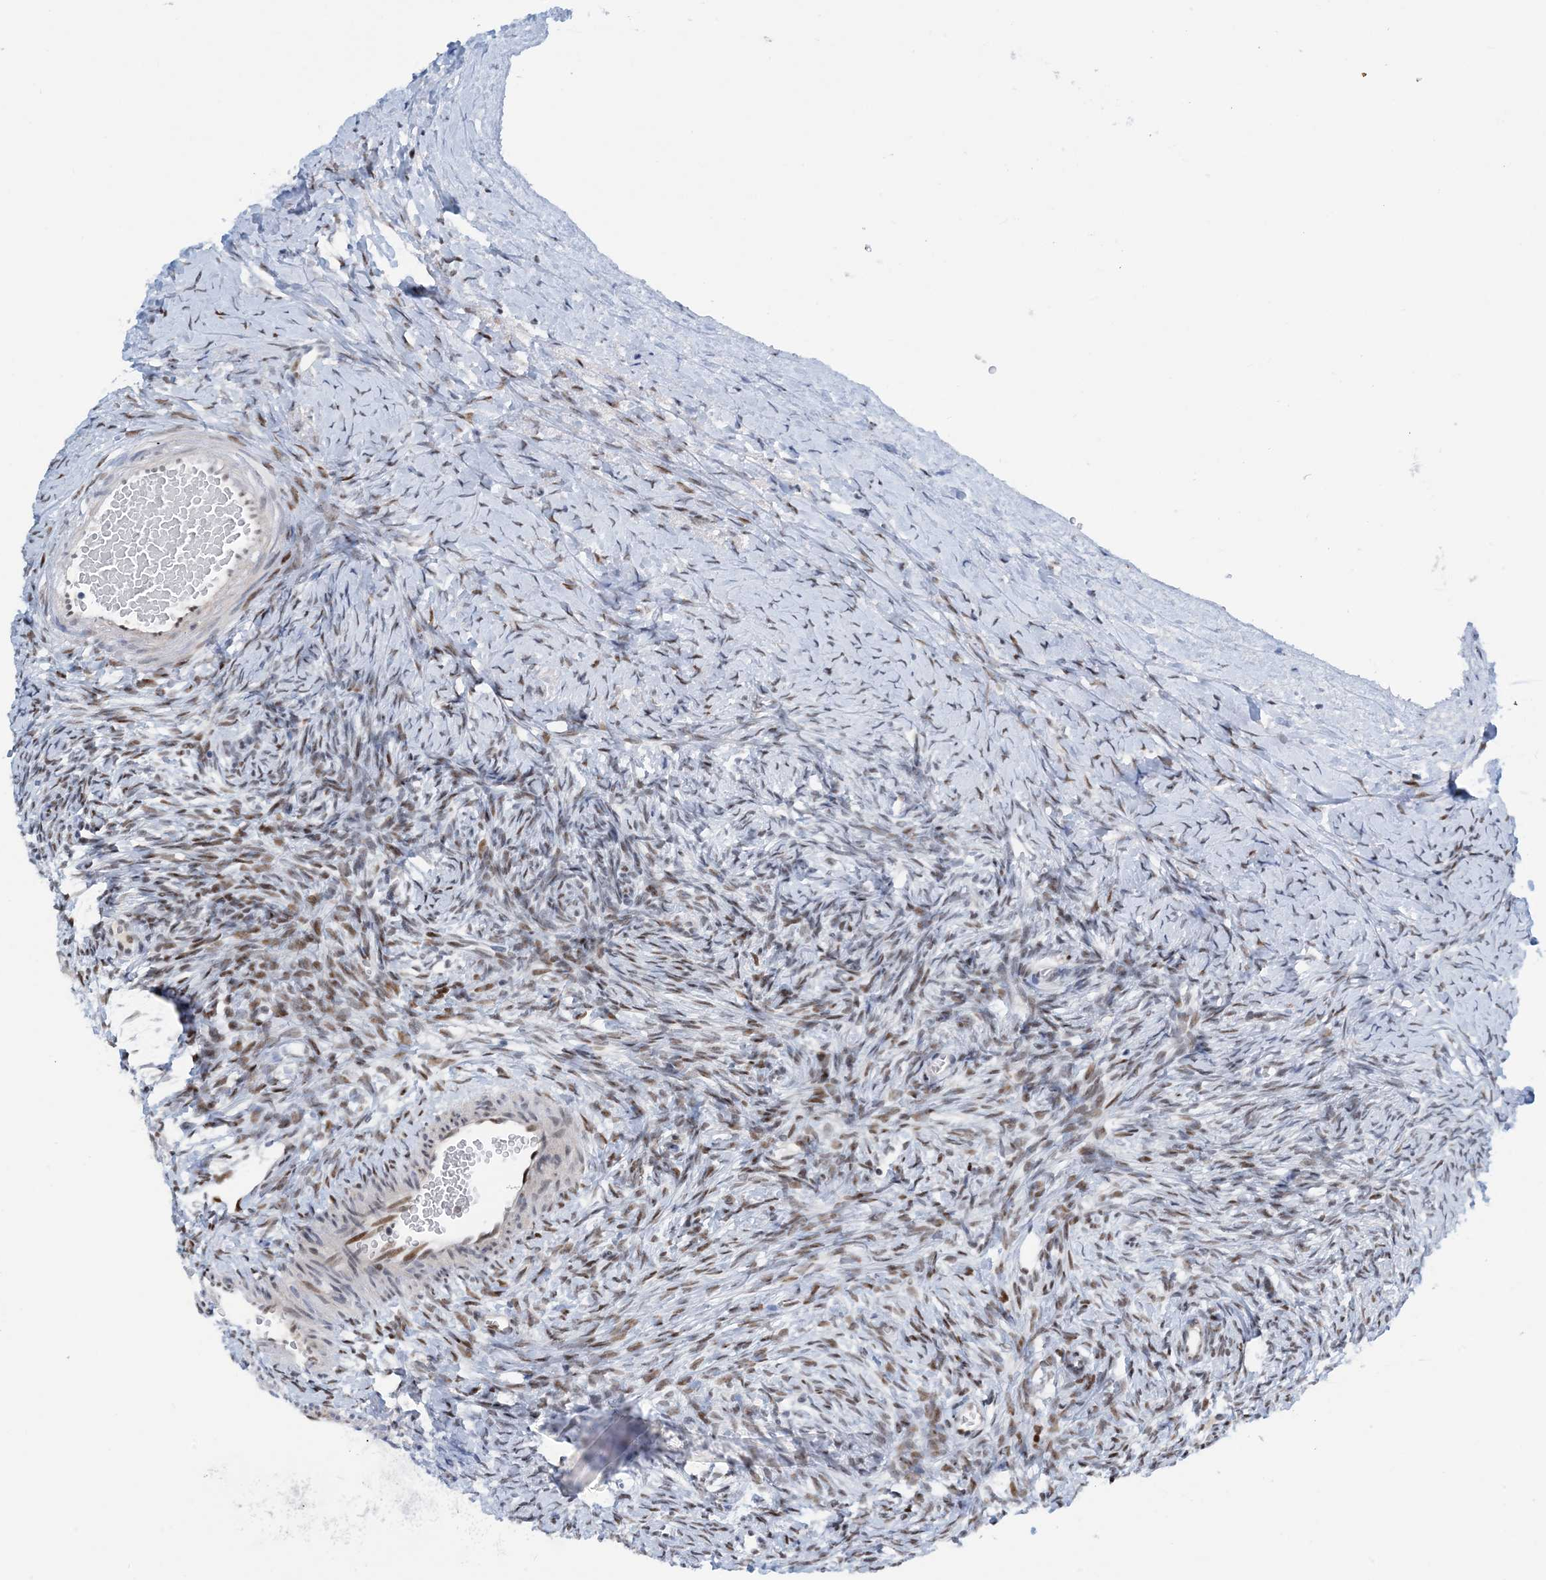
{"staining": {"intensity": "moderate", "quantity": "<25%", "location": "nuclear"}, "tissue": "ovary", "cell_type": "Ovarian stroma cells", "image_type": "normal", "snomed": [{"axis": "morphology", "description": "Normal tissue, NOS"}, {"axis": "morphology", "description": "Developmental malformation"}, {"axis": "topography", "description": "Ovary"}], "caption": "Unremarkable ovary demonstrates moderate nuclear staining in about <25% of ovarian stroma cells, visualized by immunohistochemistry. The staining was performed using DAB to visualize the protein expression in brown, while the nuclei were stained in blue with hematoxylin (Magnification: 20x).", "gene": "HEMK1", "patient": {"sex": "female", "age": 39}}